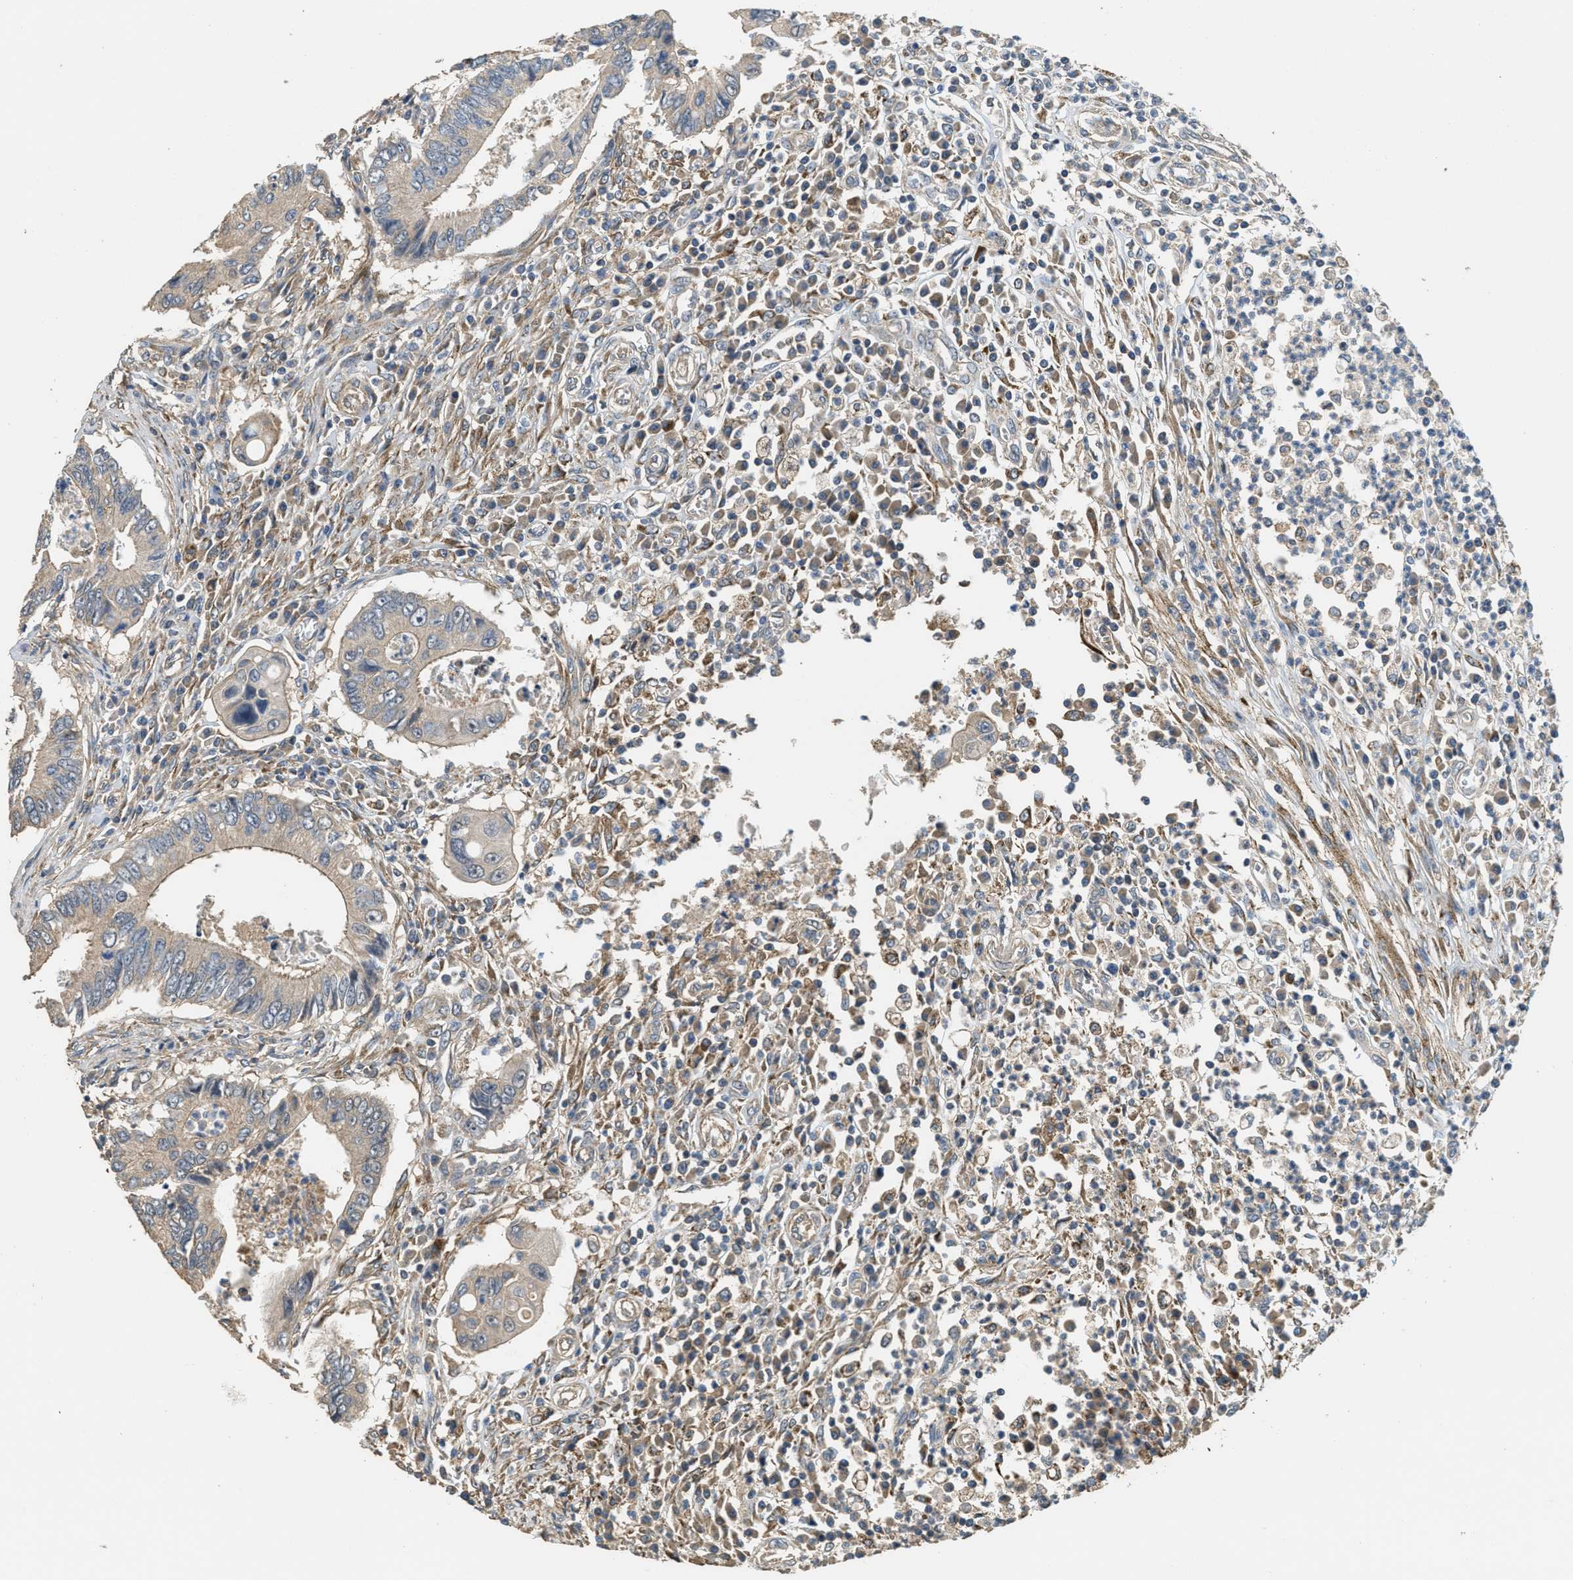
{"staining": {"intensity": "weak", "quantity": "25%-75%", "location": "cytoplasmic/membranous"}, "tissue": "colorectal cancer", "cell_type": "Tumor cells", "image_type": "cancer", "snomed": [{"axis": "morphology", "description": "Inflammation, NOS"}, {"axis": "morphology", "description": "Adenocarcinoma, NOS"}, {"axis": "topography", "description": "Colon"}], "caption": "Tumor cells display low levels of weak cytoplasmic/membranous positivity in about 25%-75% of cells in human colorectal cancer.", "gene": "THBS2", "patient": {"sex": "male", "age": 72}}